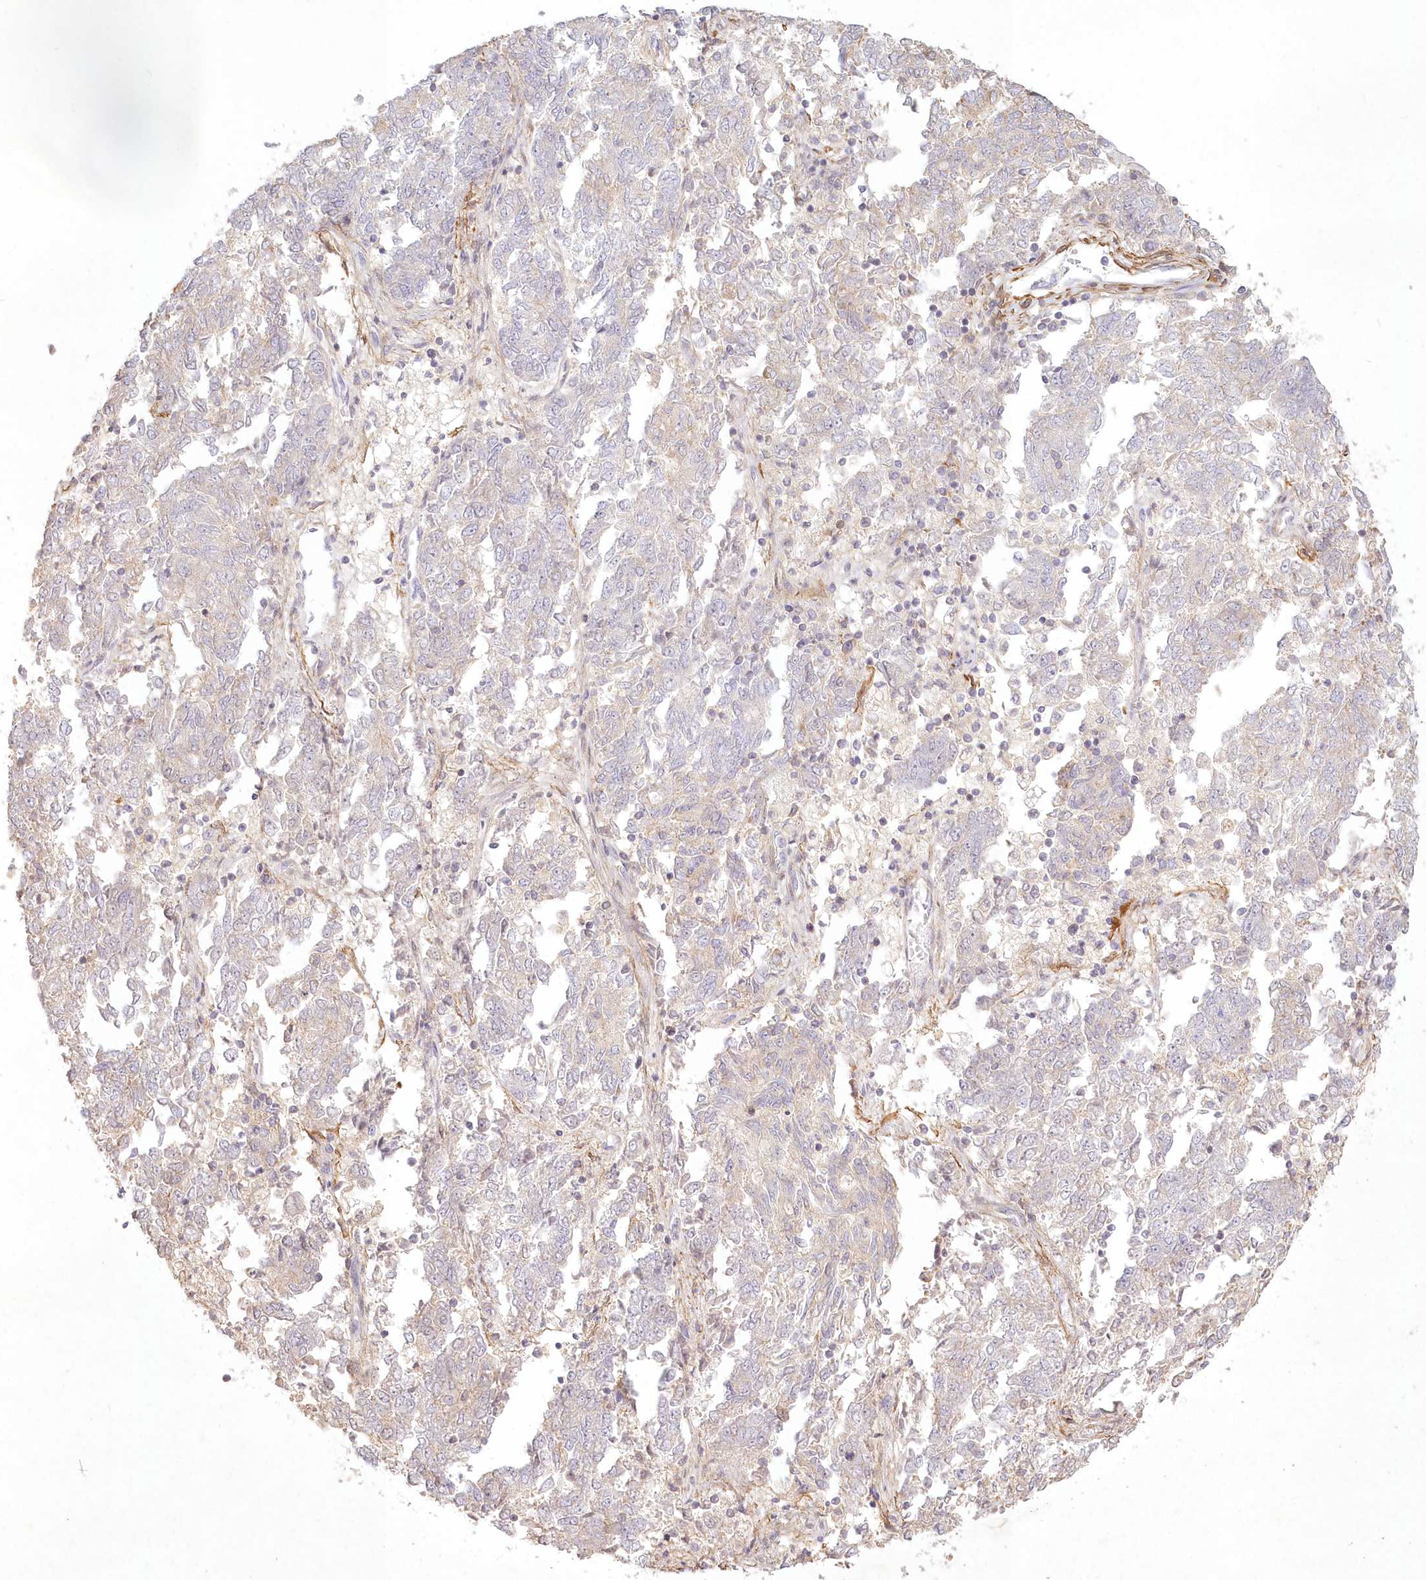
{"staining": {"intensity": "weak", "quantity": "<25%", "location": "cytoplasmic/membranous"}, "tissue": "endometrial cancer", "cell_type": "Tumor cells", "image_type": "cancer", "snomed": [{"axis": "morphology", "description": "Adenocarcinoma, NOS"}, {"axis": "topography", "description": "Endometrium"}], "caption": "An IHC histopathology image of endometrial cancer (adenocarcinoma) is shown. There is no staining in tumor cells of endometrial cancer (adenocarcinoma).", "gene": "INPP4B", "patient": {"sex": "female", "age": 80}}